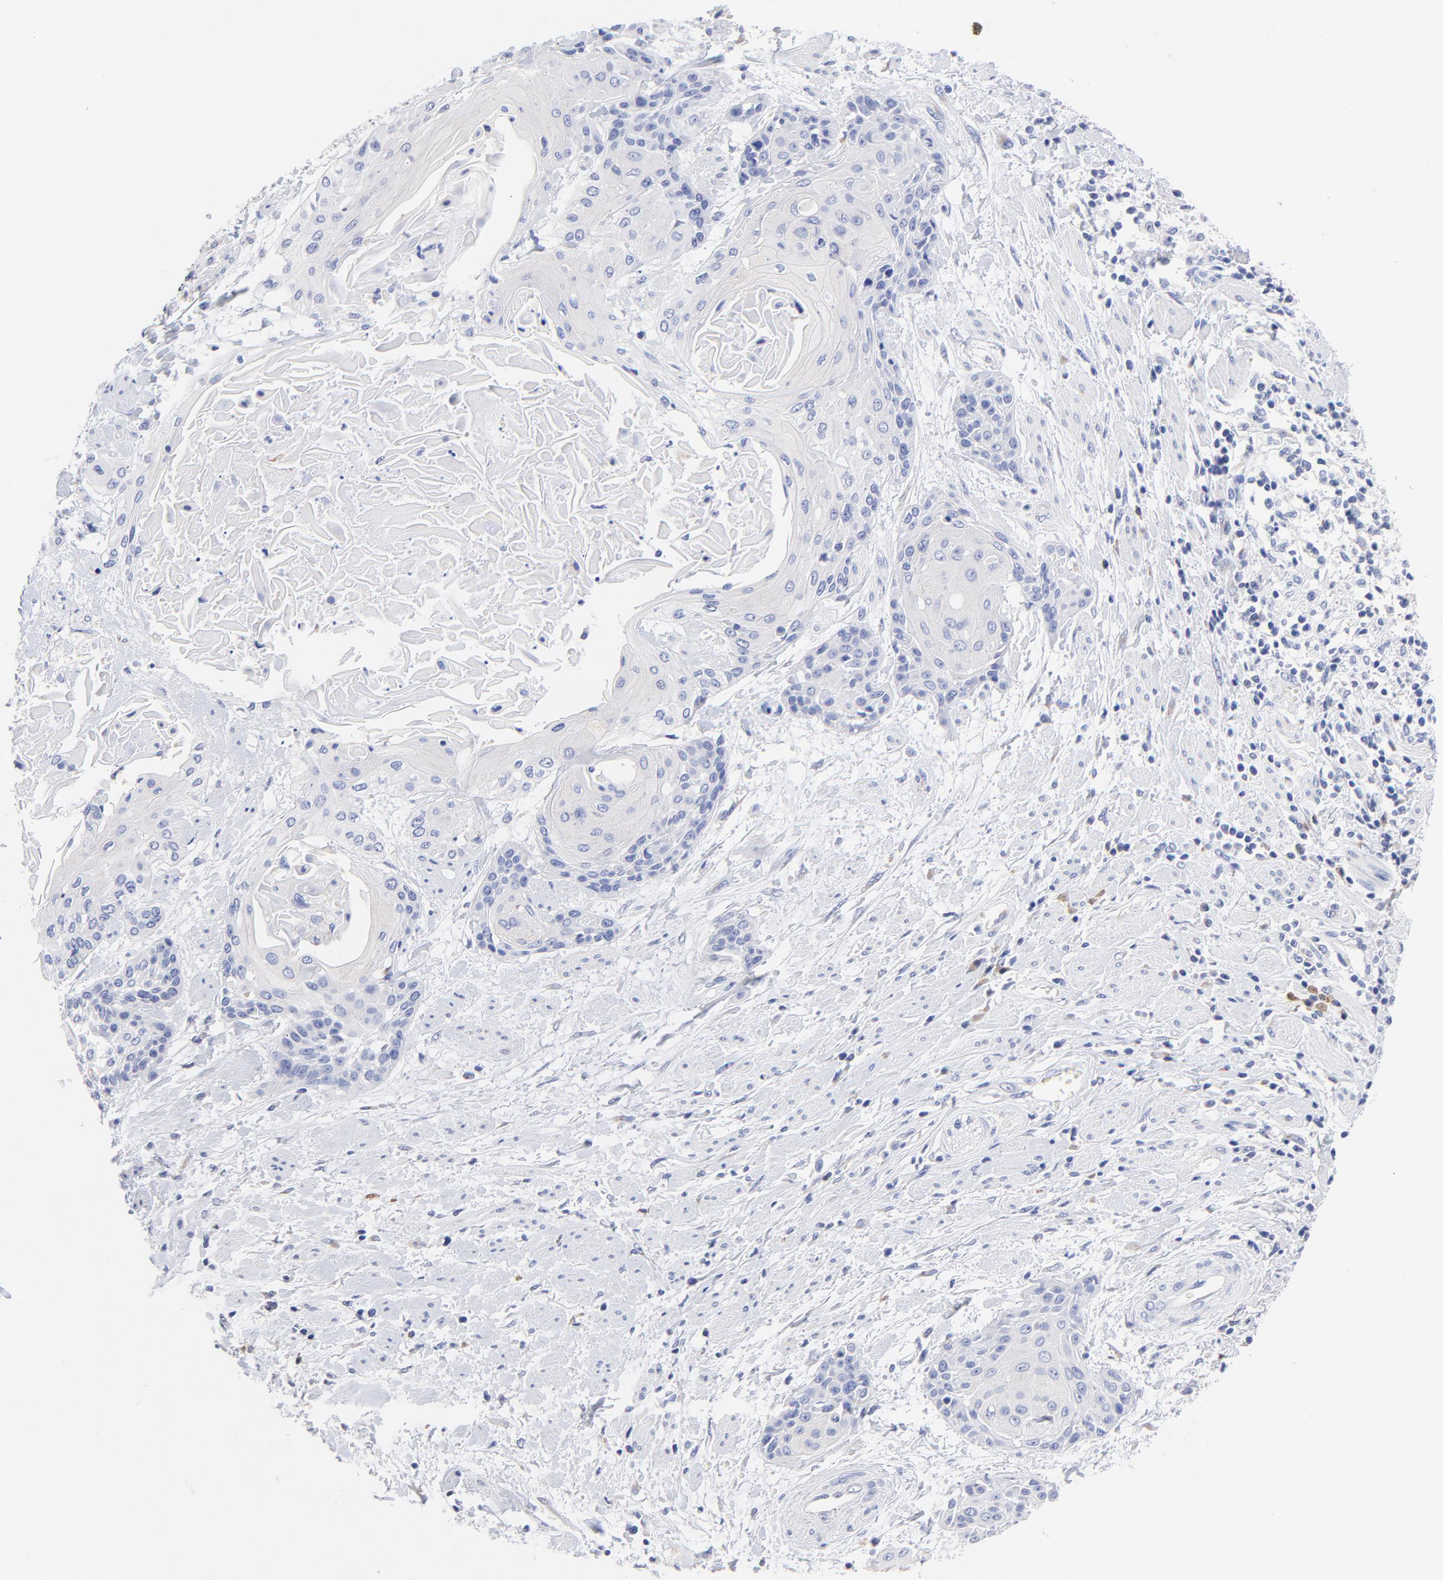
{"staining": {"intensity": "negative", "quantity": "none", "location": "none"}, "tissue": "cervical cancer", "cell_type": "Tumor cells", "image_type": "cancer", "snomed": [{"axis": "morphology", "description": "Squamous cell carcinoma, NOS"}, {"axis": "topography", "description": "Cervix"}], "caption": "High power microscopy photomicrograph of an IHC micrograph of cervical cancer (squamous cell carcinoma), revealing no significant positivity in tumor cells.", "gene": "LAX1", "patient": {"sex": "female", "age": 57}}